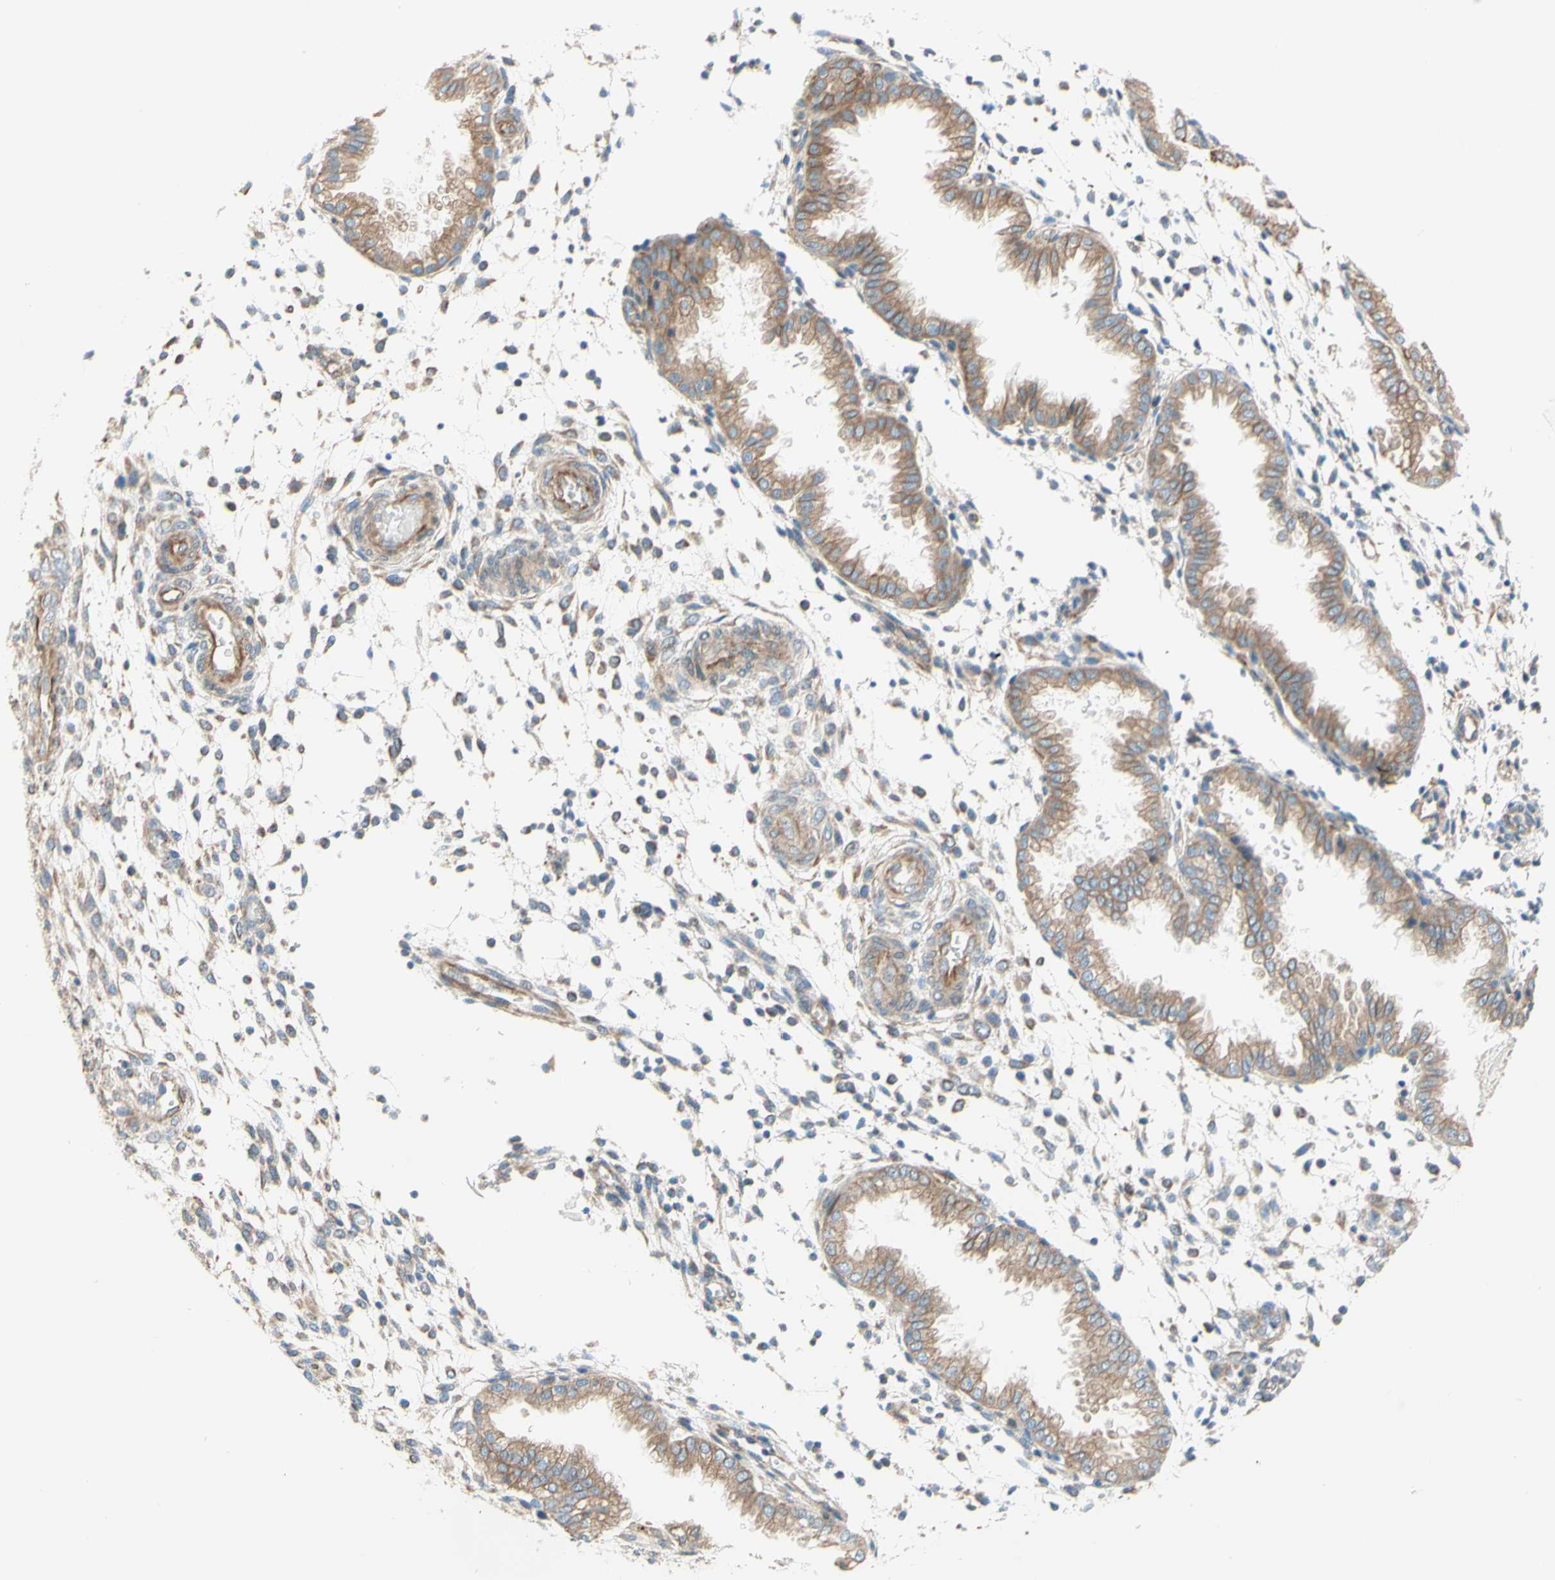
{"staining": {"intensity": "weak", "quantity": "<25%", "location": "cytoplasmic/membranous"}, "tissue": "endometrium", "cell_type": "Cells in endometrial stroma", "image_type": "normal", "snomed": [{"axis": "morphology", "description": "Normal tissue, NOS"}, {"axis": "topography", "description": "Endometrium"}], "caption": "Immunohistochemistry micrograph of unremarkable endometrium: human endometrium stained with DAB exhibits no significant protein positivity in cells in endometrial stroma. (DAB immunohistochemistry (IHC) with hematoxylin counter stain).", "gene": "ENDOD1", "patient": {"sex": "female", "age": 33}}